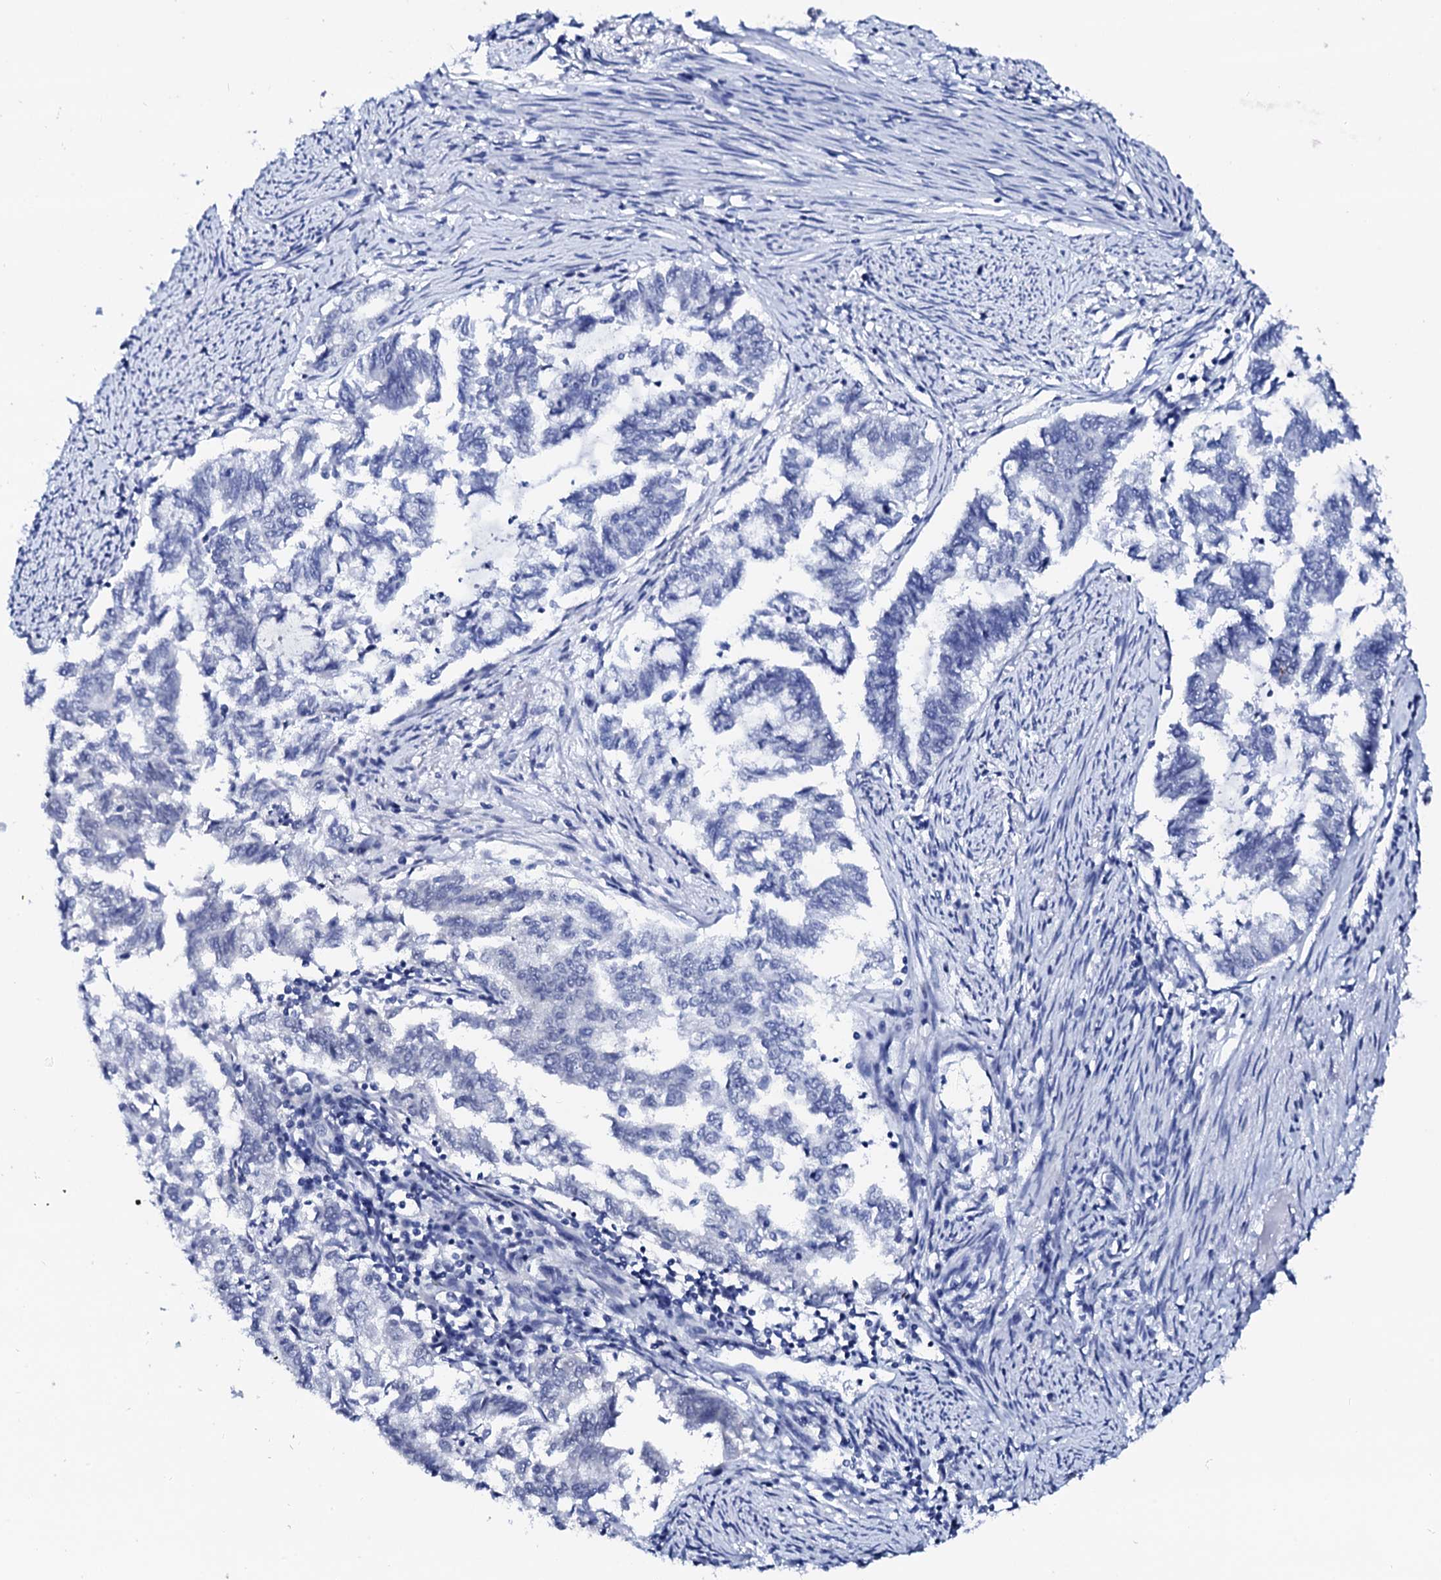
{"staining": {"intensity": "negative", "quantity": "none", "location": "none"}, "tissue": "endometrial cancer", "cell_type": "Tumor cells", "image_type": "cancer", "snomed": [{"axis": "morphology", "description": "Adenocarcinoma, NOS"}, {"axis": "topography", "description": "Endometrium"}], "caption": "Endometrial adenocarcinoma was stained to show a protein in brown. There is no significant expression in tumor cells. (DAB IHC with hematoxylin counter stain).", "gene": "SPATA19", "patient": {"sex": "female", "age": 79}}